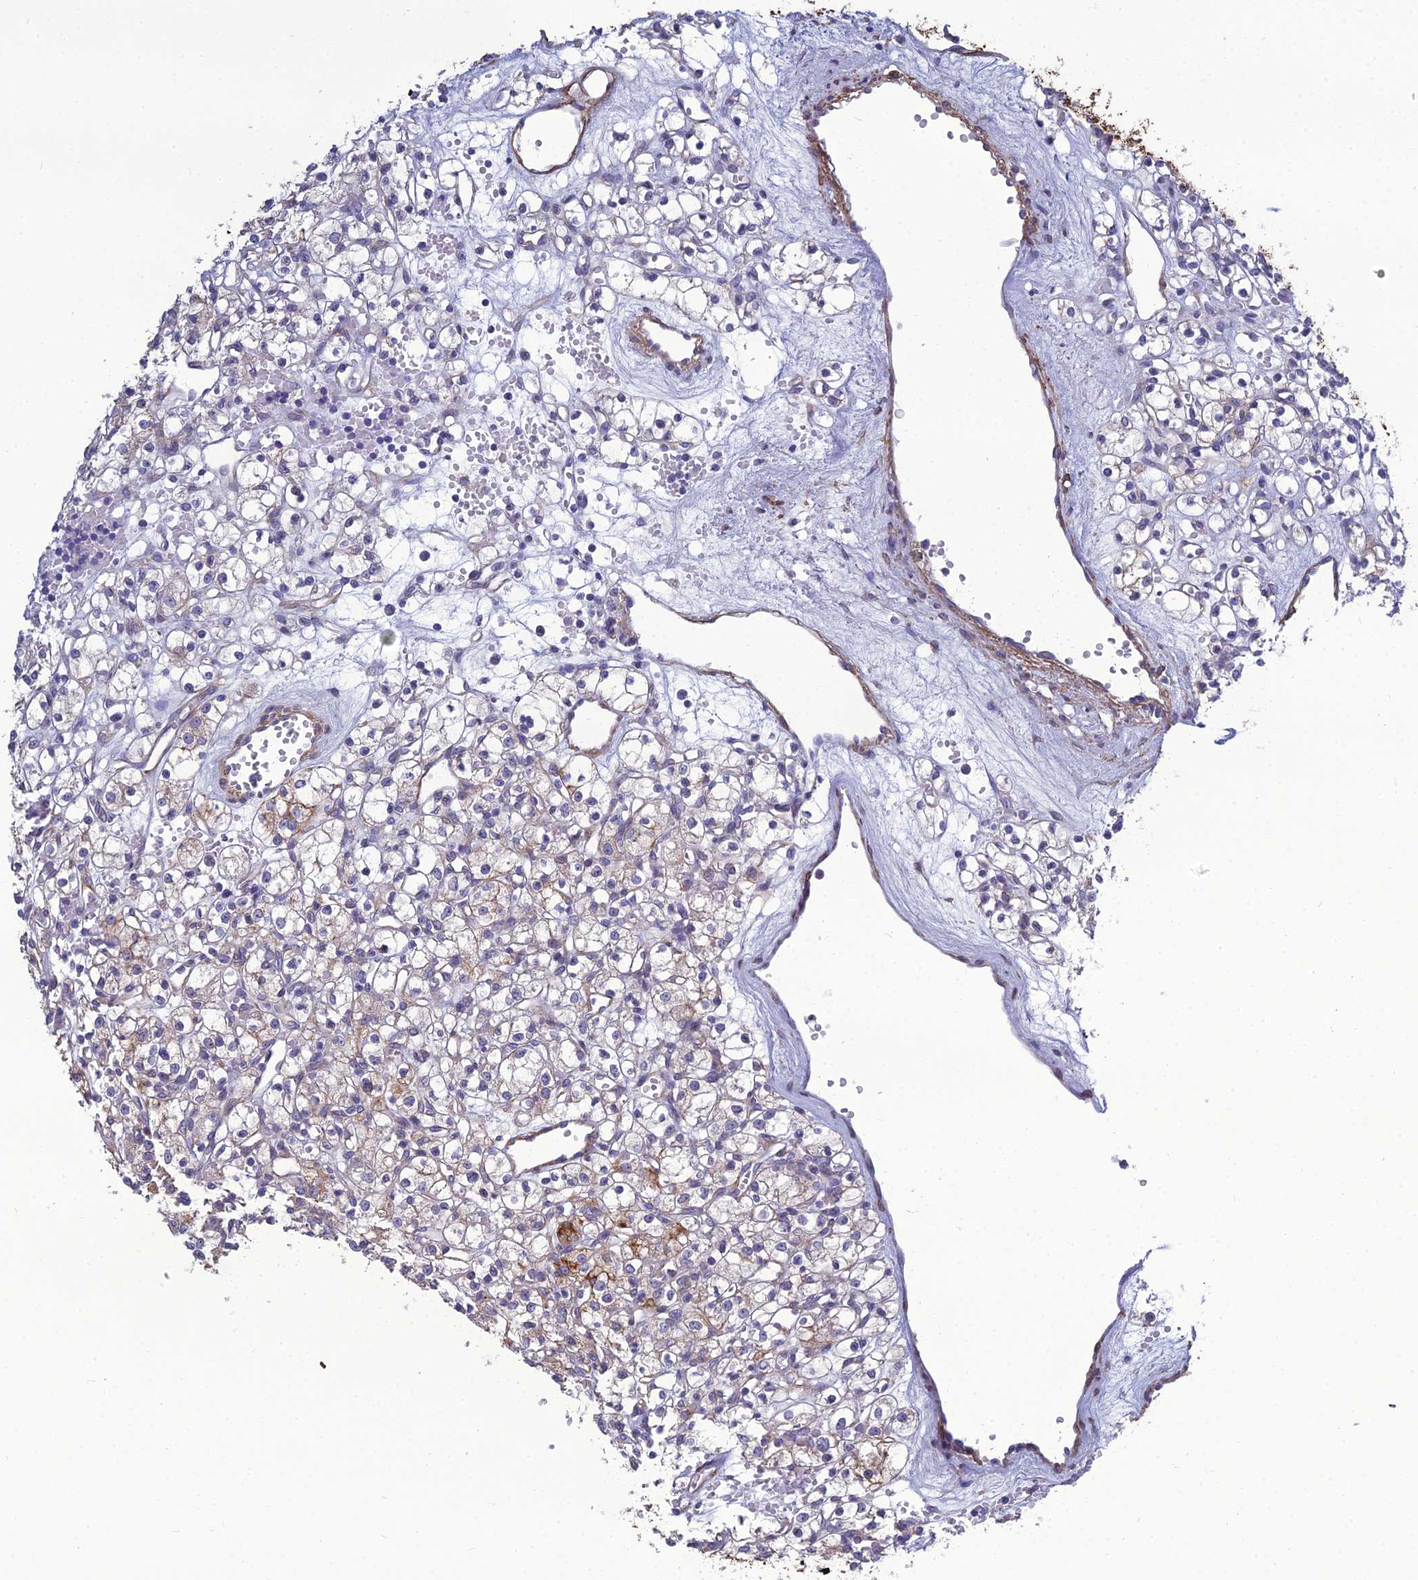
{"staining": {"intensity": "strong", "quantity": "<25%", "location": "cytoplasmic/membranous"}, "tissue": "renal cancer", "cell_type": "Tumor cells", "image_type": "cancer", "snomed": [{"axis": "morphology", "description": "Adenocarcinoma, NOS"}, {"axis": "topography", "description": "Kidney"}], "caption": "A brown stain labels strong cytoplasmic/membranous expression of a protein in renal cancer (adenocarcinoma) tumor cells. (brown staining indicates protein expression, while blue staining denotes nuclei).", "gene": "LZTS2", "patient": {"sex": "female", "age": 59}}